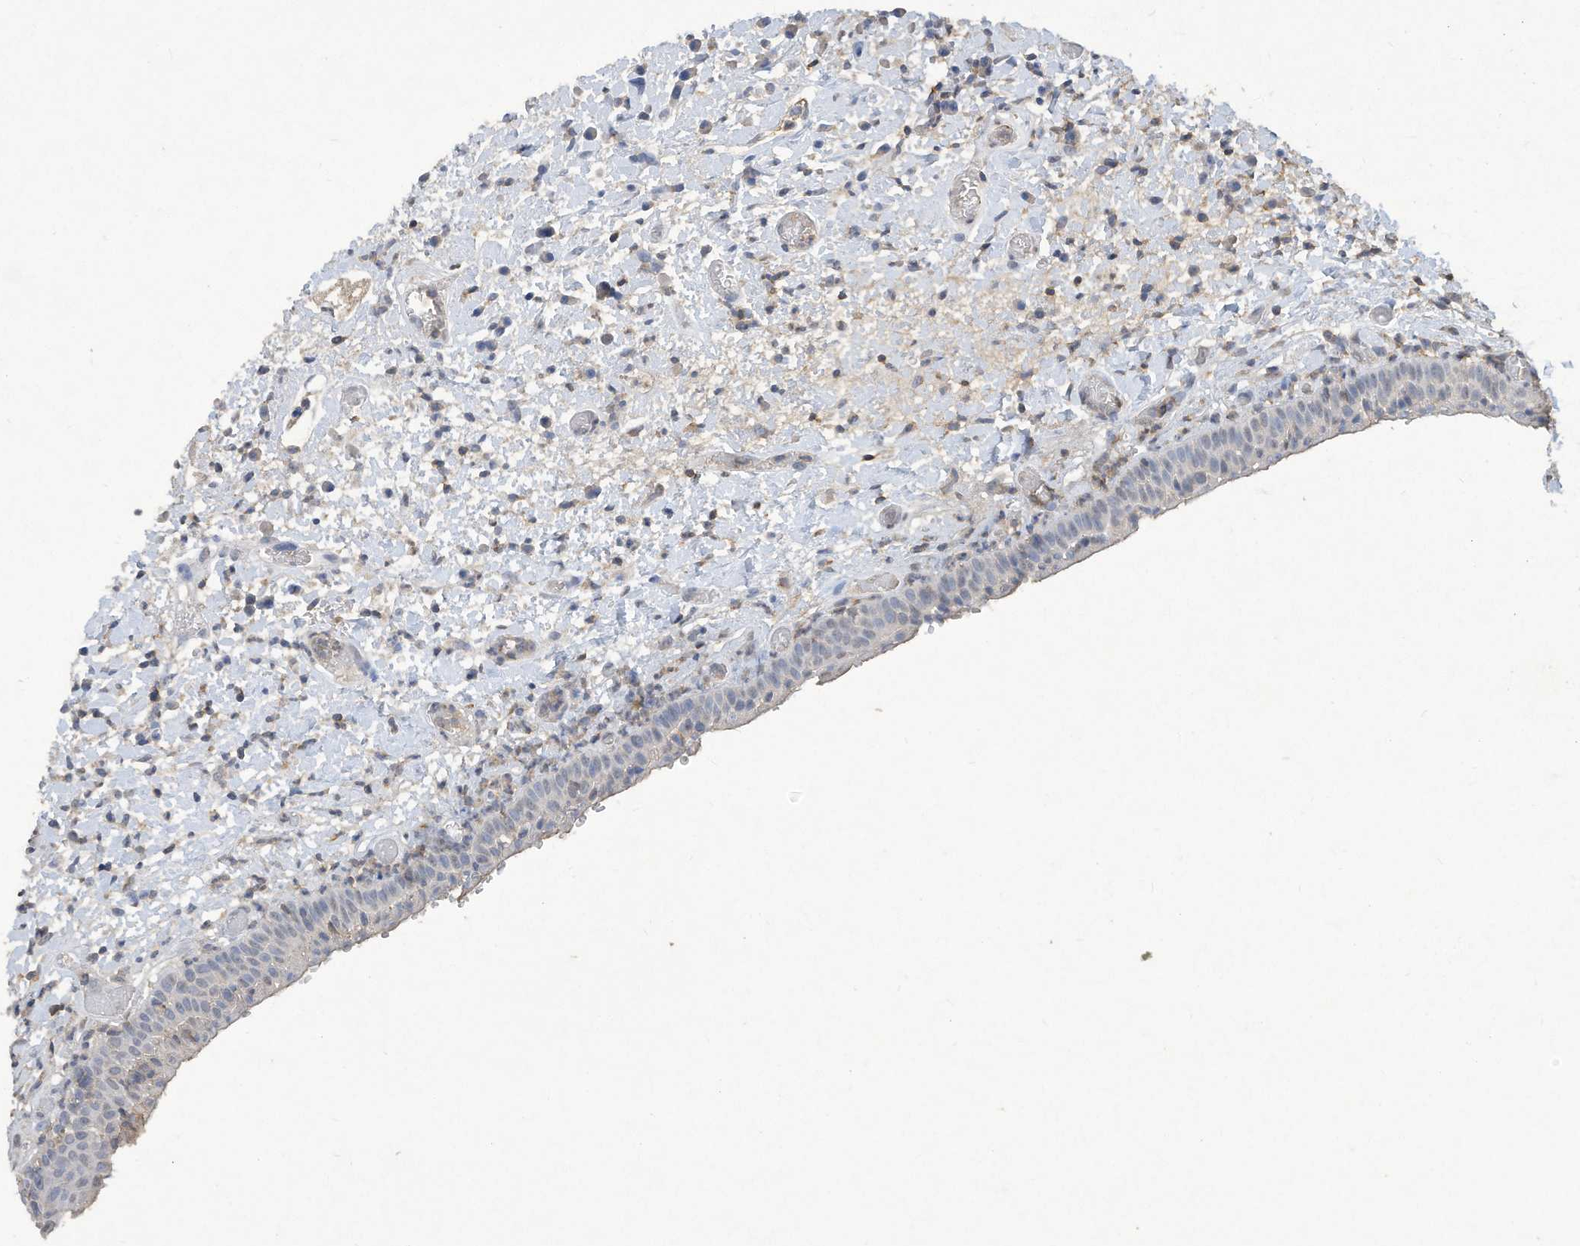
{"staining": {"intensity": "negative", "quantity": "none", "location": "none"}, "tissue": "oral mucosa", "cell_type": "Squamous epithelial cells", "image_type": "normal", "snomed": [{"axis": "morphology", "description": "Normal tissue, NOS"}, {"axis": "topography", "description": "Oral tissue"}], "caption": "Immunohistochemistry (IHC) micrograph of unremarkable human oral mucosa stained for a protein (brown), which reveals no positivity in squamous epithelial cells.", "gene": "HAS3", "patient": {"sex": "female", "age": 76}}